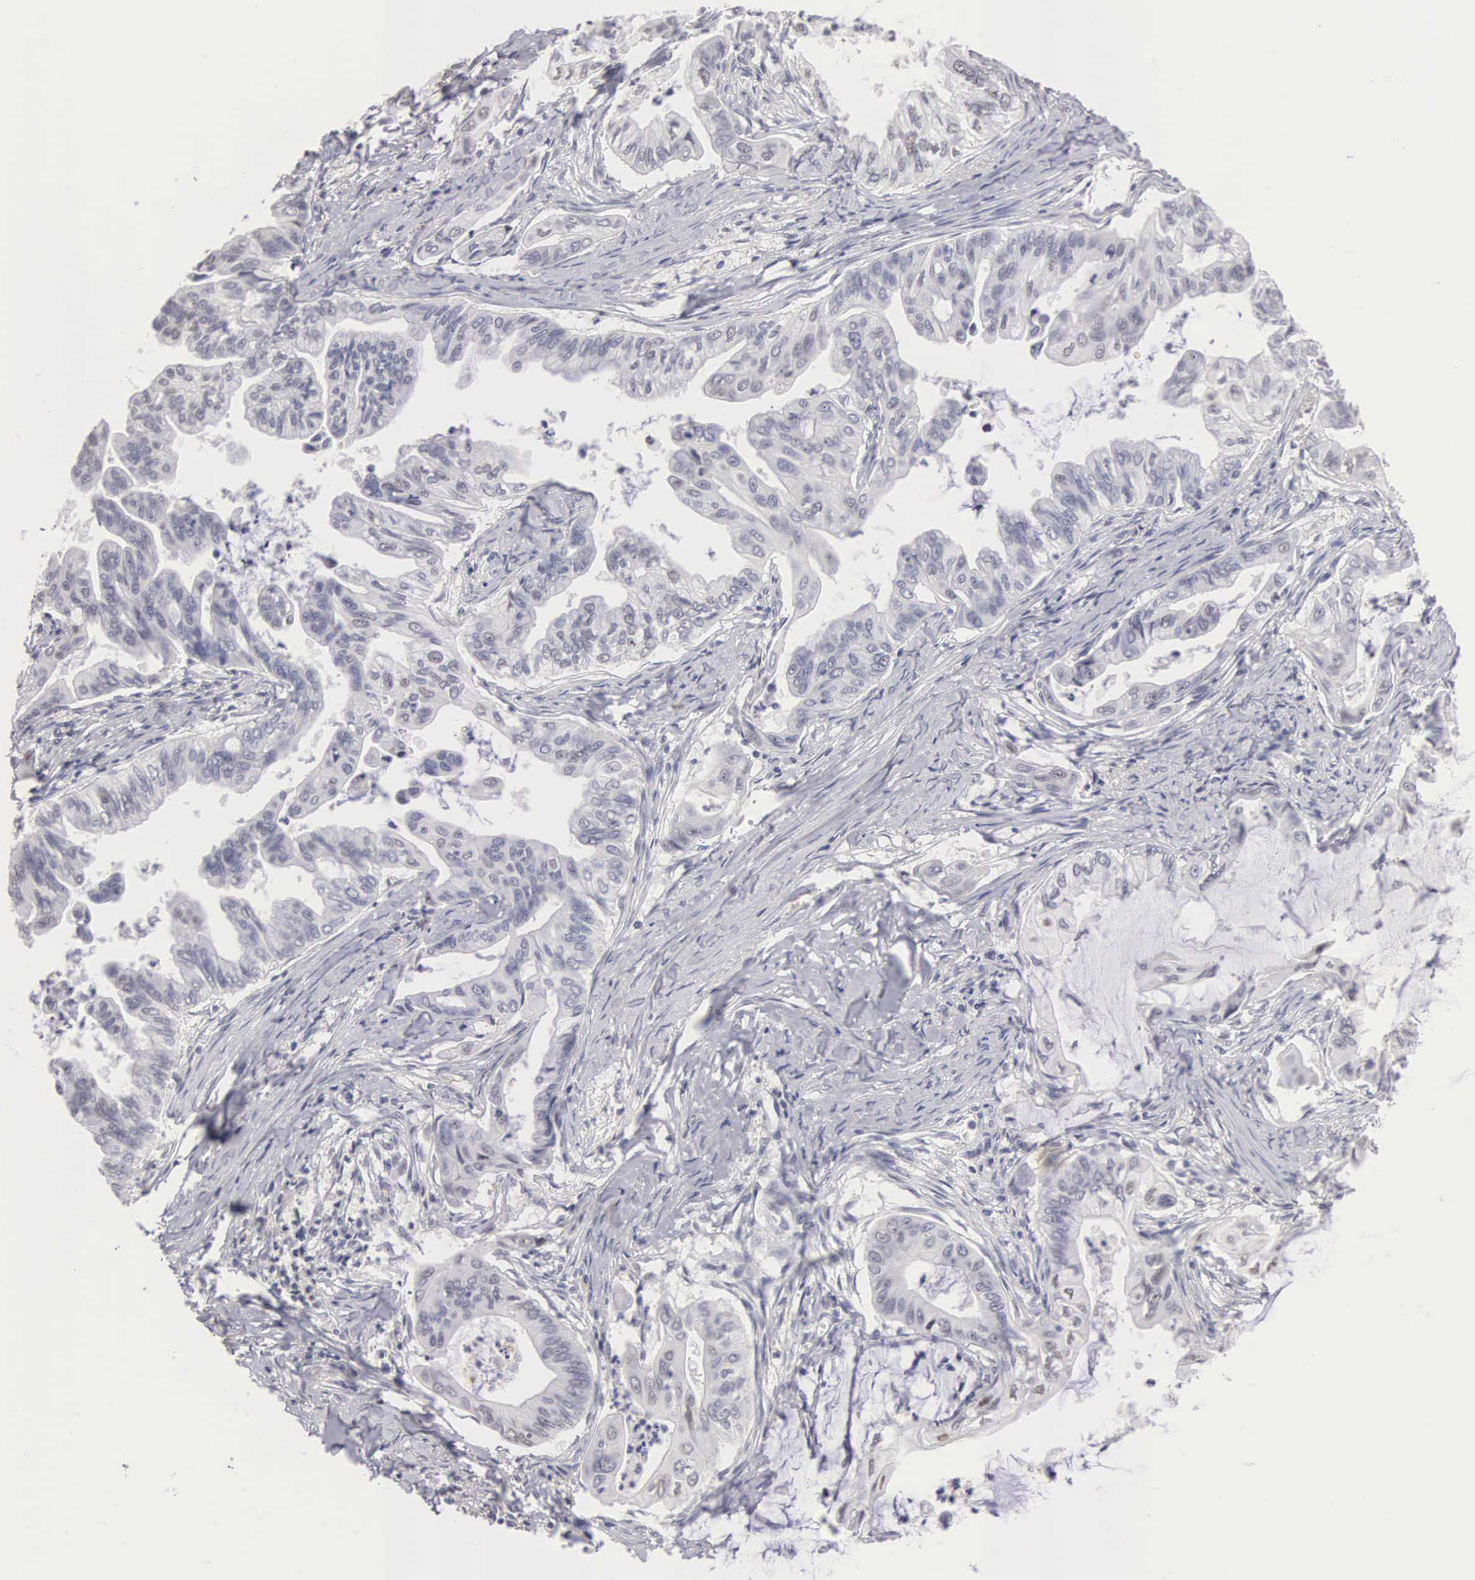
{"staining": {"intensity": "negative", "quantity": "none", "location": "none"}, "tissue": "stomach cancer", "cell_type": "Tumor cells", "image_type": "cancer", "snomed": [{"axis": "morphology", "description": "Adenocarcinoma, NOS"}, {"axis": "topography", "description": "Stomach, upper"}], "caption": "There is no significant staining in tumor cells of stomach cancer. Brightfield microscopy of immunohistochemistry stained with DAB (brown) and hematoxylin (blue), captured at high magnification.", "gene": "FAM47A", "patient": {"sex": "male", "age": 80}}